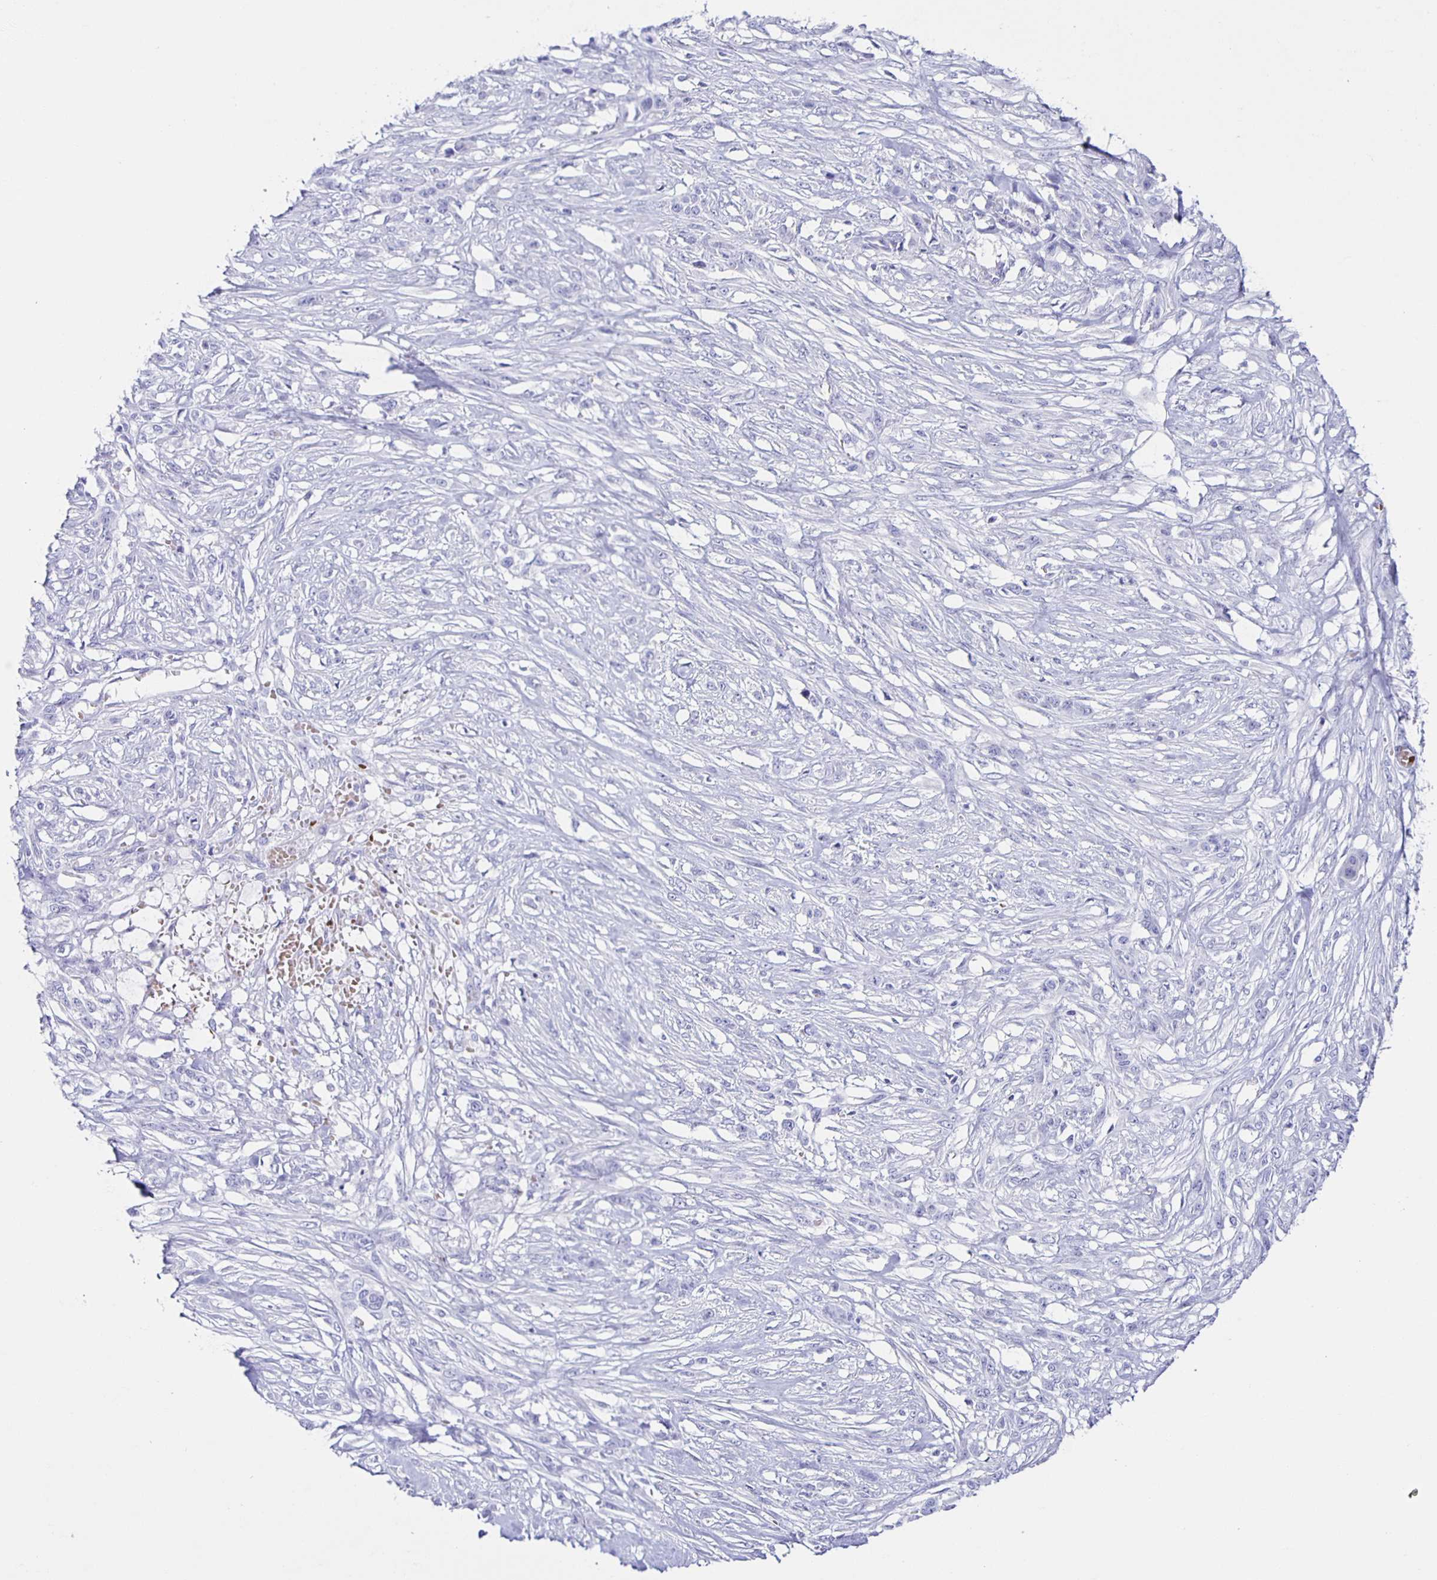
{"staining": {"intensity": "negative", "quantity": "none", "location": "none"}, "tissue": "skin cancer", "cell_type": "Tumor cells", "image_type": "cancer", "snomed": [{"axis": "morphology", "description": "Squamous cell carcinoma, NOS"}, {"axis": "topography", "description": "Skin"}], "caption": "Human squamous cell carcinoma (skin) stained for a protein using IHC exhibits no positivity in tumor cells.", "gene": "AQP6", "patient": {"sex": "female", "age": 59}}